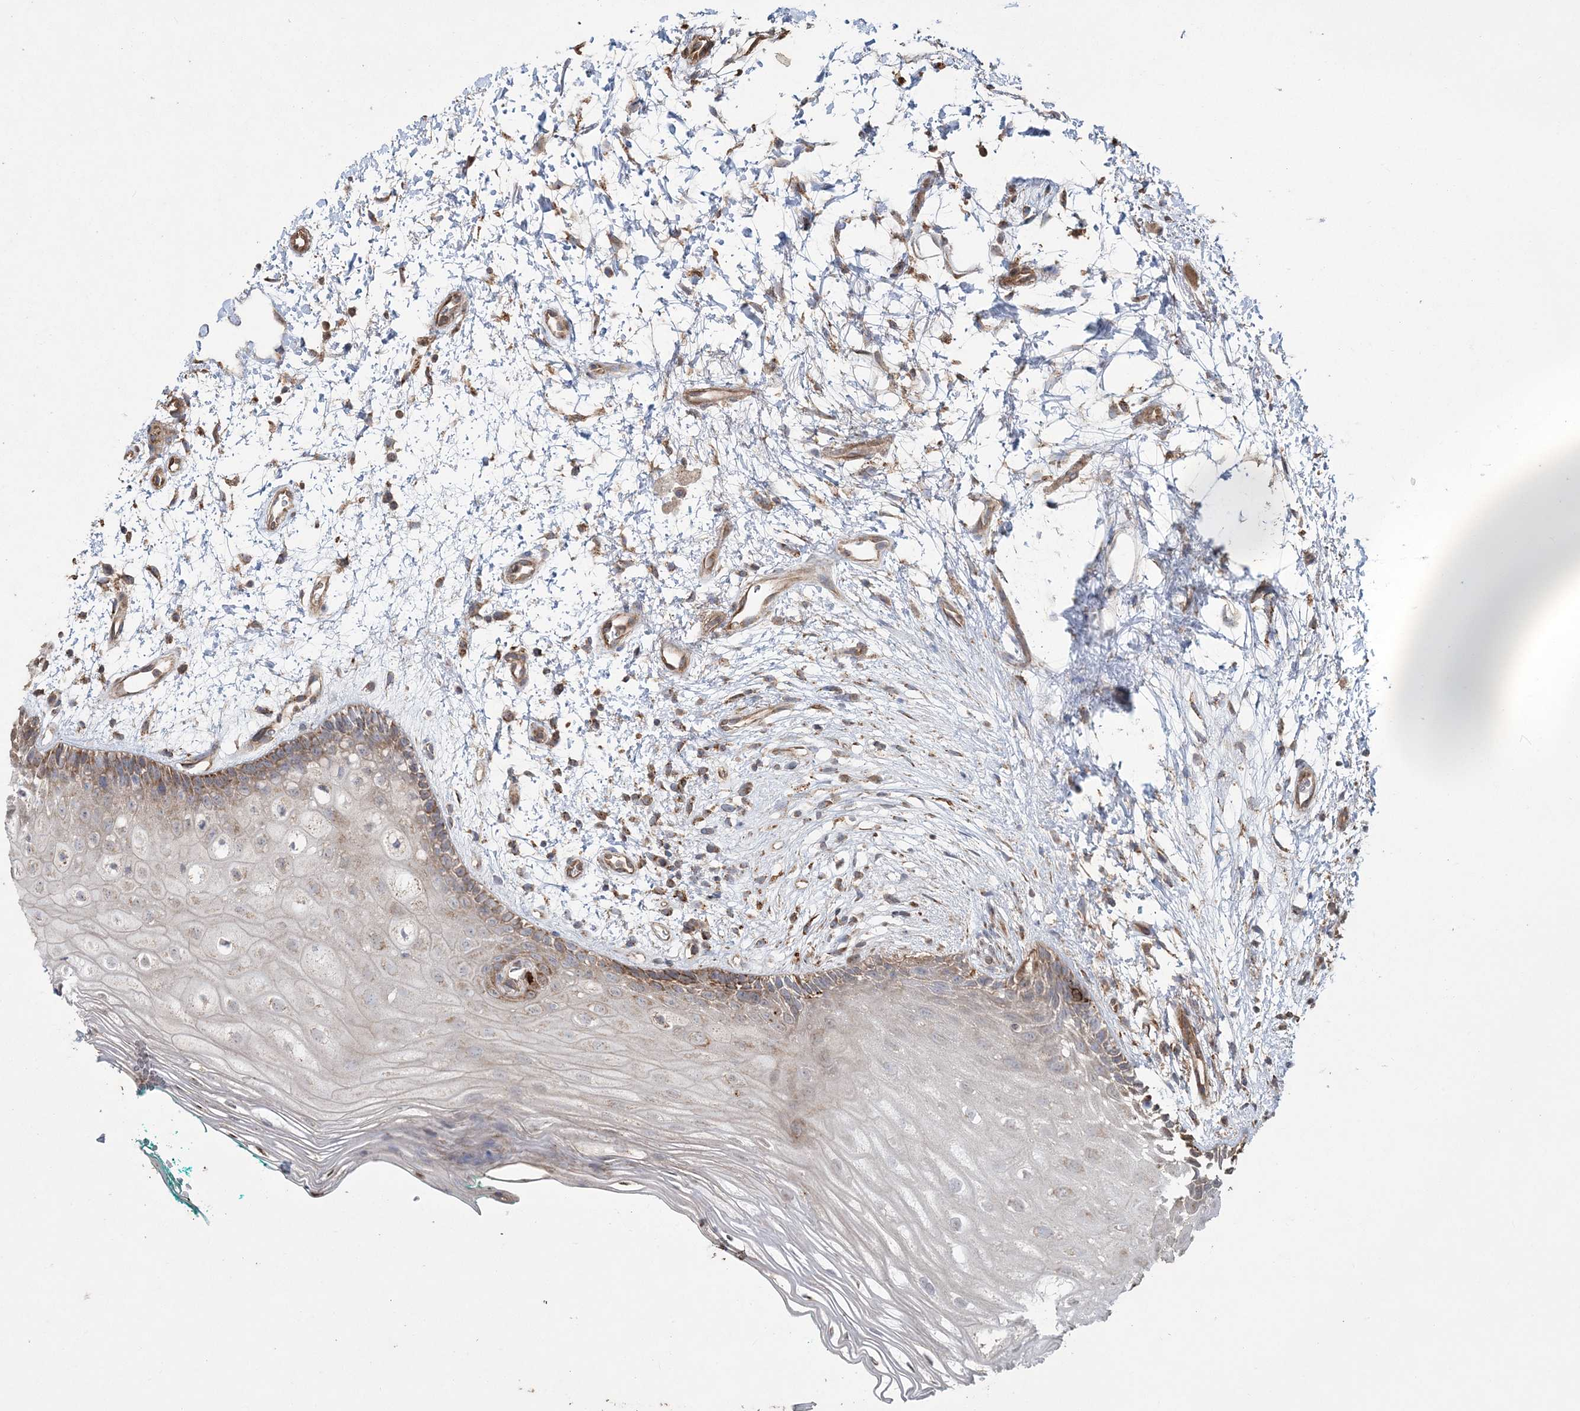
{"staining": {"intensity": "moderate", "quantity": "25%-75%", "location": "cytoplasmic/membranous"}, "tissue": "oral mucosa", "cell_type": "Squamous epithelial cells", "image_type": "normal", "snomed": [{"axis": "morphology", "description": "Normal tissue, NOS"}, {"axis": "topography", "description": "Skeletal muscle"}, {"axis": "topography", "description": "Oral tissue"}, {"axis": "topography", "description": "Peripheral nerve tissue"}], "caption": "Immunohistochemistry histopathology image of benign oral mucosa stained for a protein (brown), which reveals medium levels of moderate cytoplasmic/membranous positivity in approximately 25%-75% of squamous epithelial cells.", "gene": "TTC7A", "patient": {"sex": "female", "age": 84}}